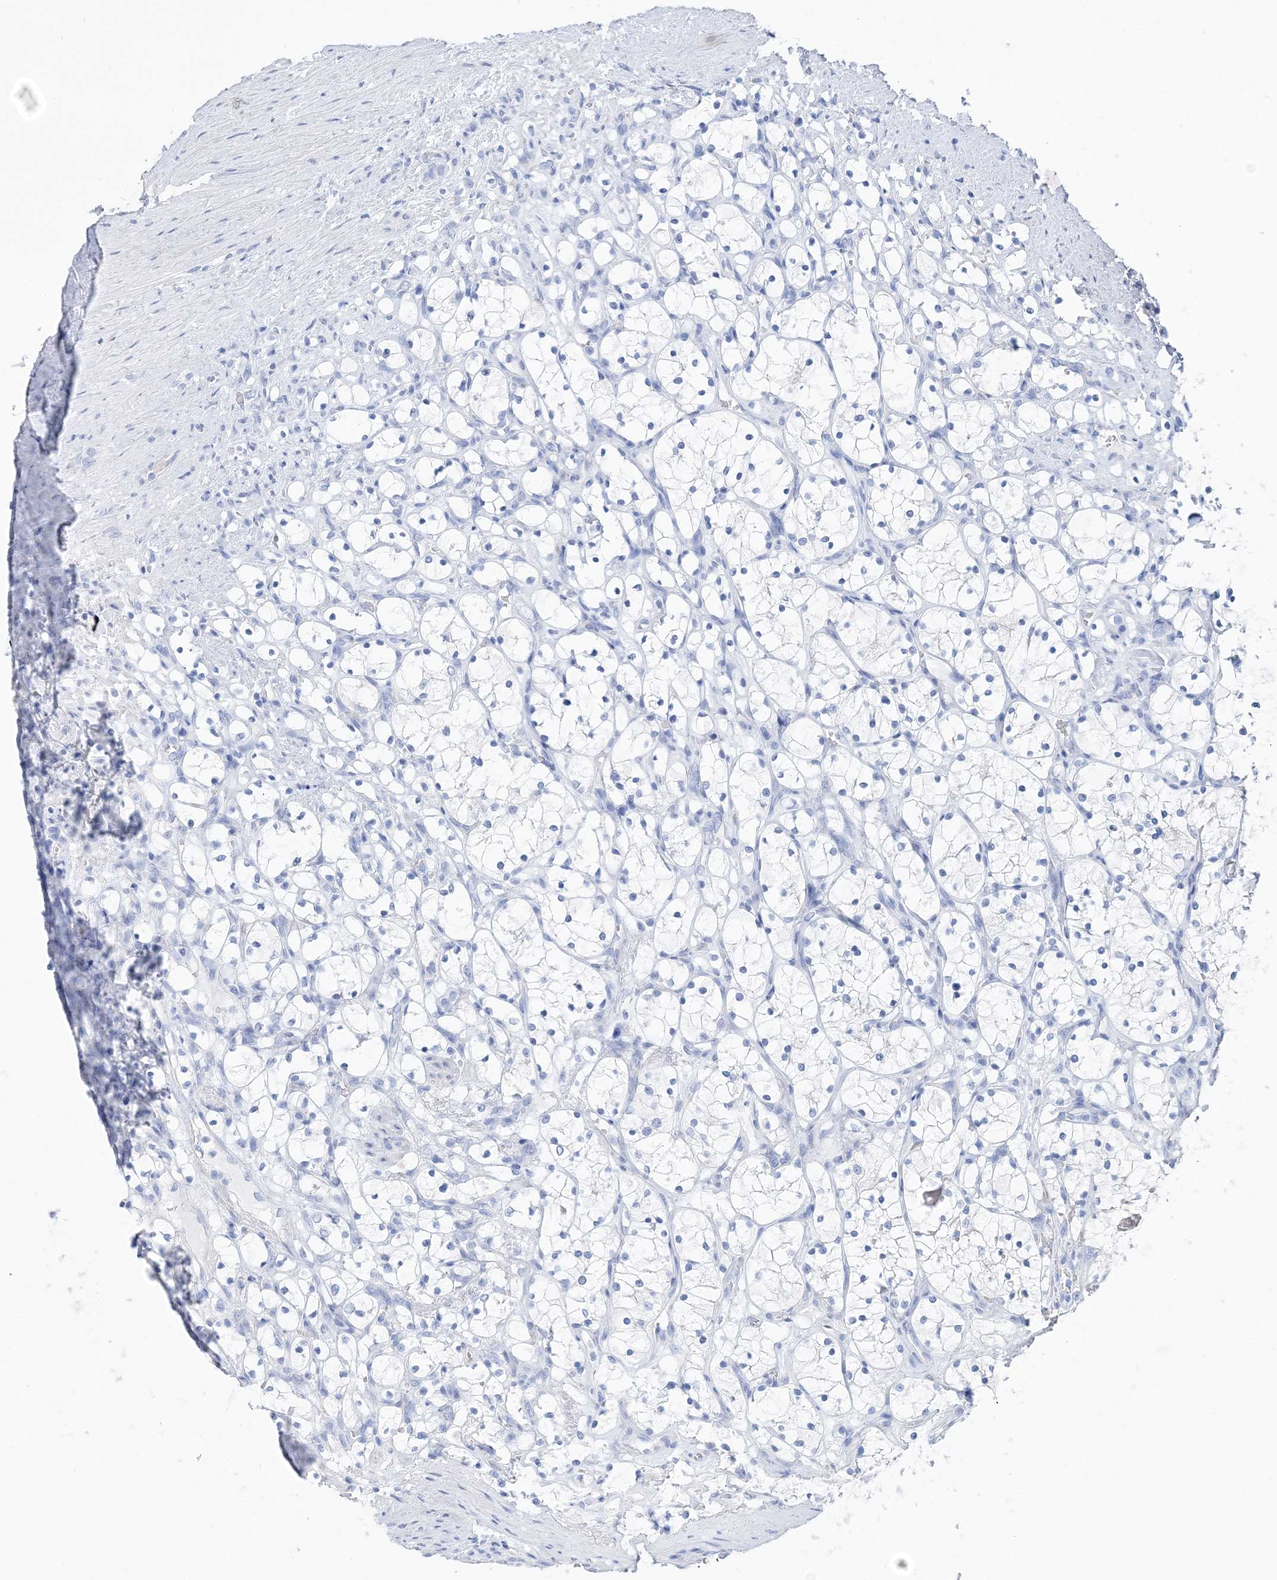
{"staining": {"intensity": "negative", "quantity": "none", "location": "none"}, "tissue": "renal cancer", "cell_type": "Tumor cells", "image_type": "cancer", "snomed": [{"axis": "morphology", "description": "Adenocarcinoma, NOS"}, {"axis": "topography", "description": "Kidney"}], "caption": "A micrograph of human adenocarcinoma (renal) is negative for staining in tumor cells.", "gene": "TSPYL6", "patient": {"sex": "female", "age": 69}}